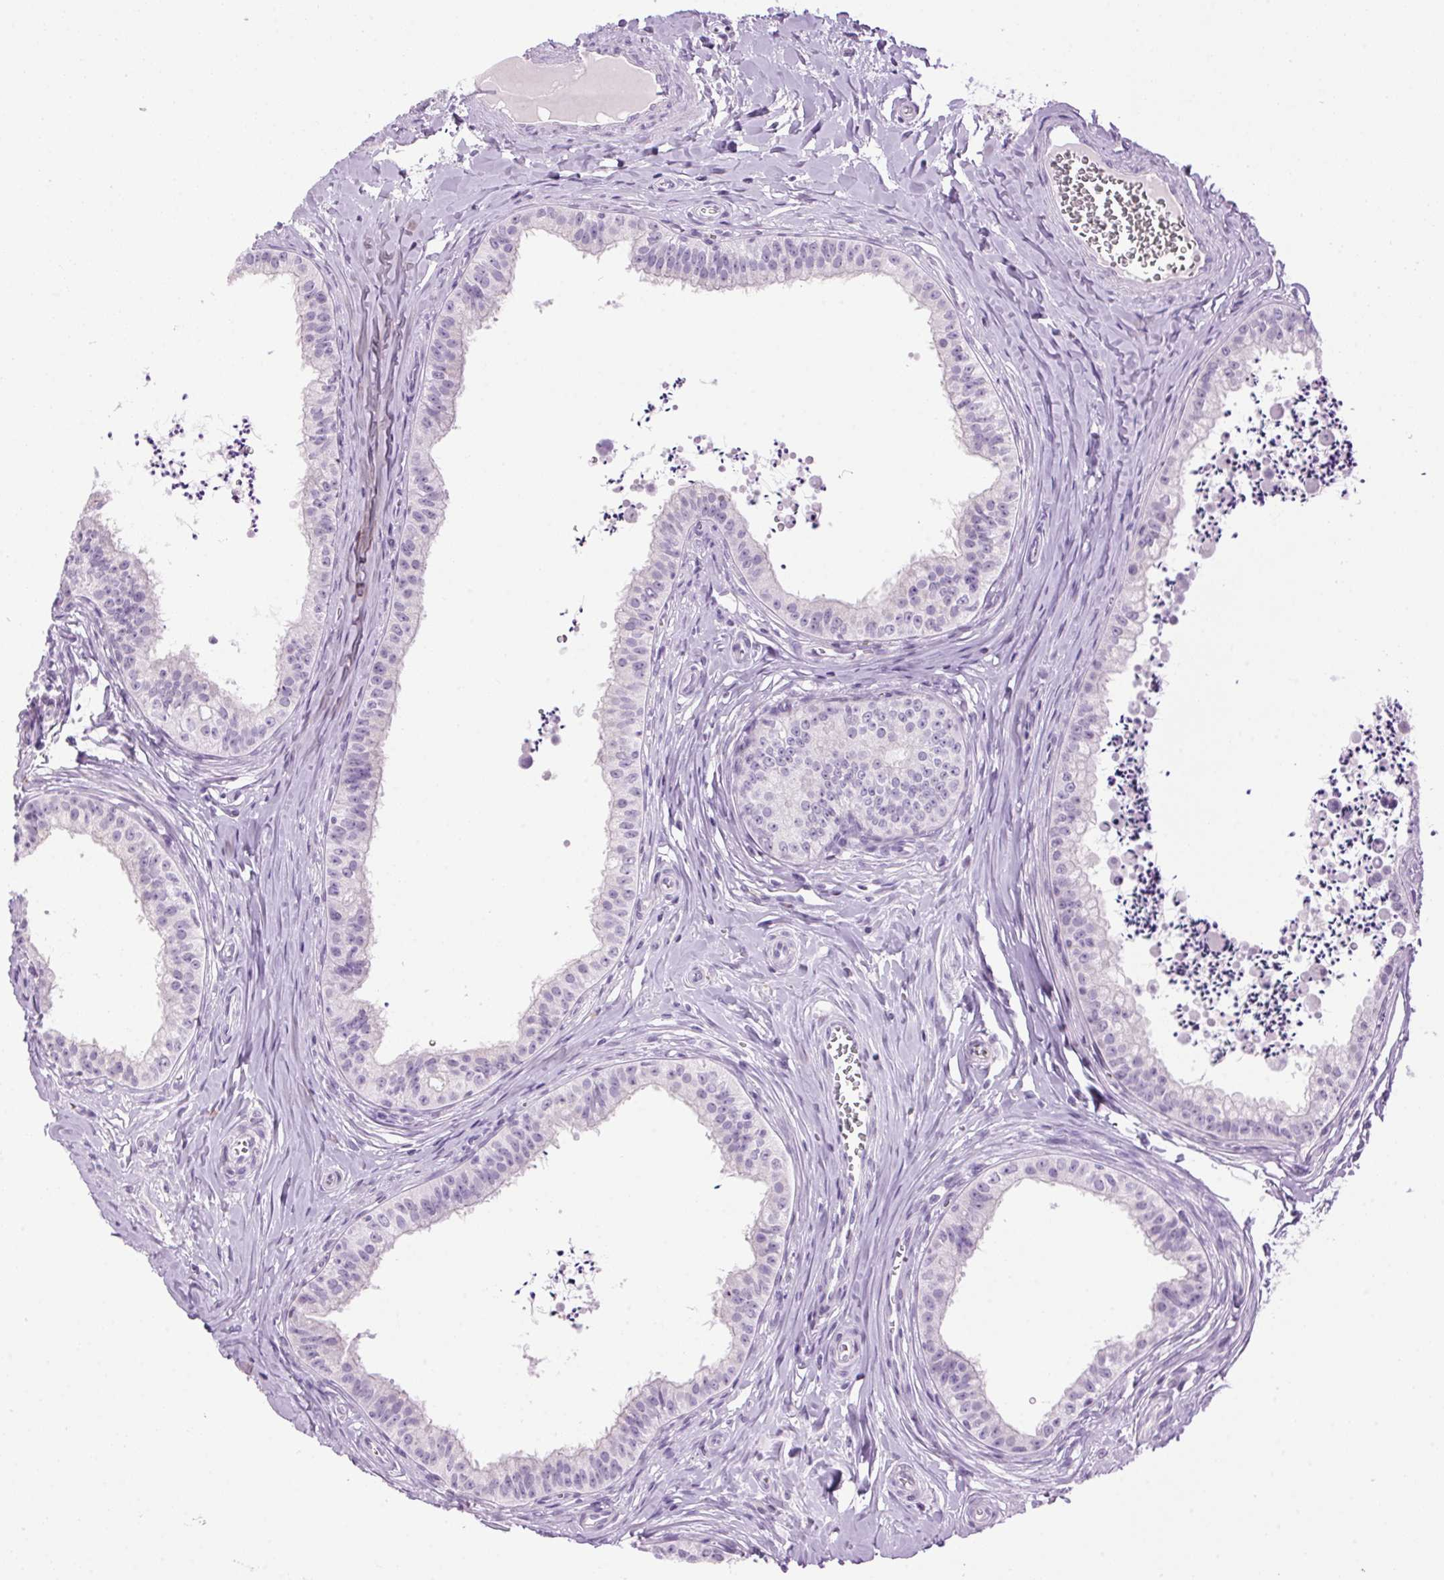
{"staining": {"intensity": "negative", "quantity": "none", "location": "none"}, "tissue": "epididymis", "cell_type": "Glandular cells", "image_type": "normal", "snomed": [{"axis": "morphology", "description": "Normal tissue, NOS"}, {"axis": "topography", "description": "Epididymis"}], "caption": "High power microscopy histopathology image of an IHC photomicrograph of unremarkable epididymis, revealing no significant staining in glandular cells. (DAB (3,3'-diaminobenzidine) immunohistochemistry (IHC) with hematoxylin counter stain).", "gene": "TMEM88B", "patient": {"sex": "male", "age": 24}}